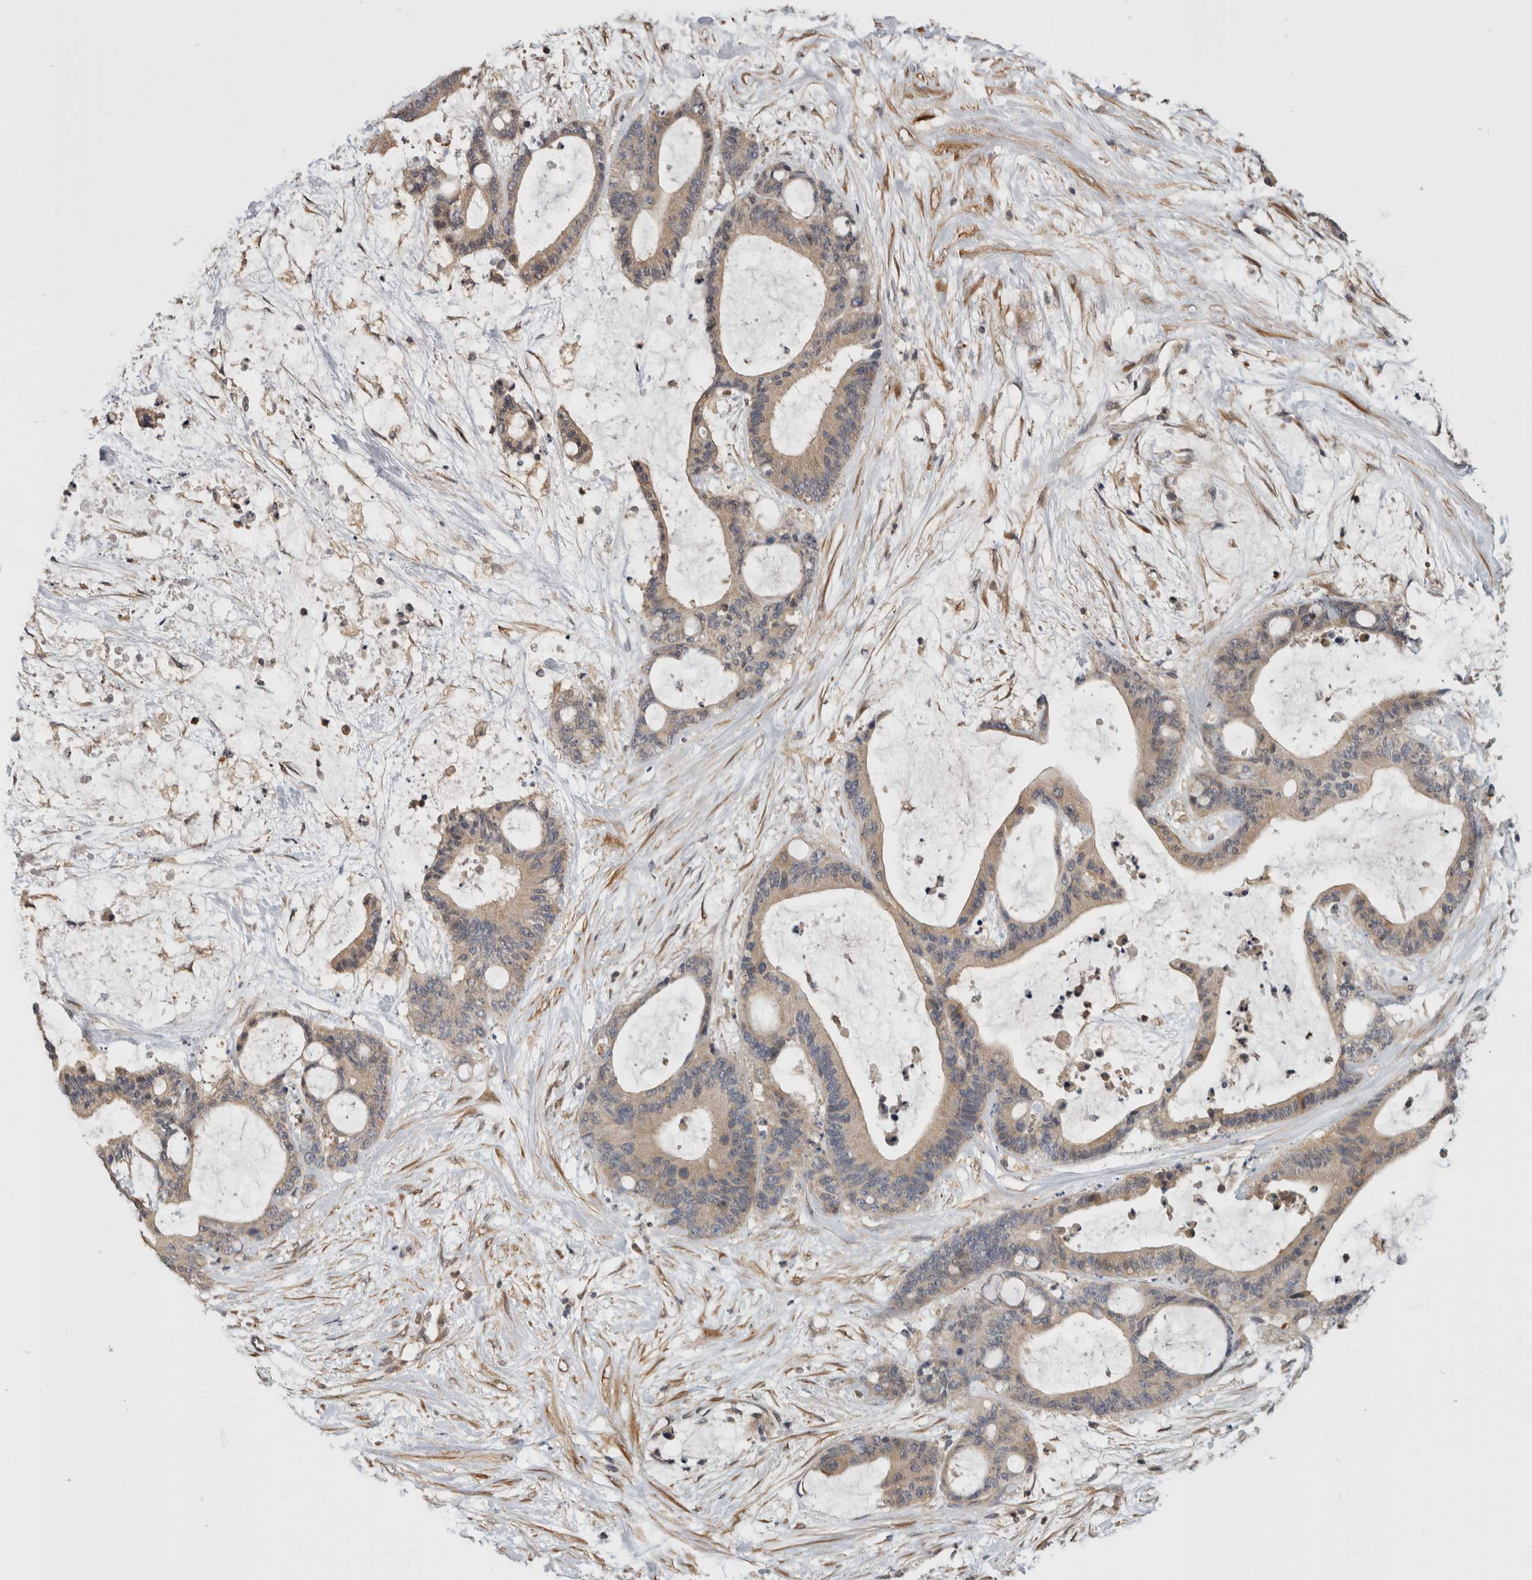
{"staining": {"intensity": "weak", "quantity": "25%-75%", "location": "cytoplasmic/membranous"}, "tissue": "liver cancer", "cell_type": "Tumor cells", "image_type": "cancer", "snomed": [{"axis": "morphology", "description": "Cholangiocarcinoma"}, {"axis": "topography", "description": "Liver"}], "caption": "A high-resolution image shows immunohistochemistry (IHC) staining of liver cancer (cholangiocarcinoma), which shows weak cytoplasmic/membranous positivity in approximately 25%-75% of tumor cells. (brown staining indicates protein expression, while blue staining denotes nuclei).", "gene": "PGM1", "patient": {"sex": "female", "age": 73}}